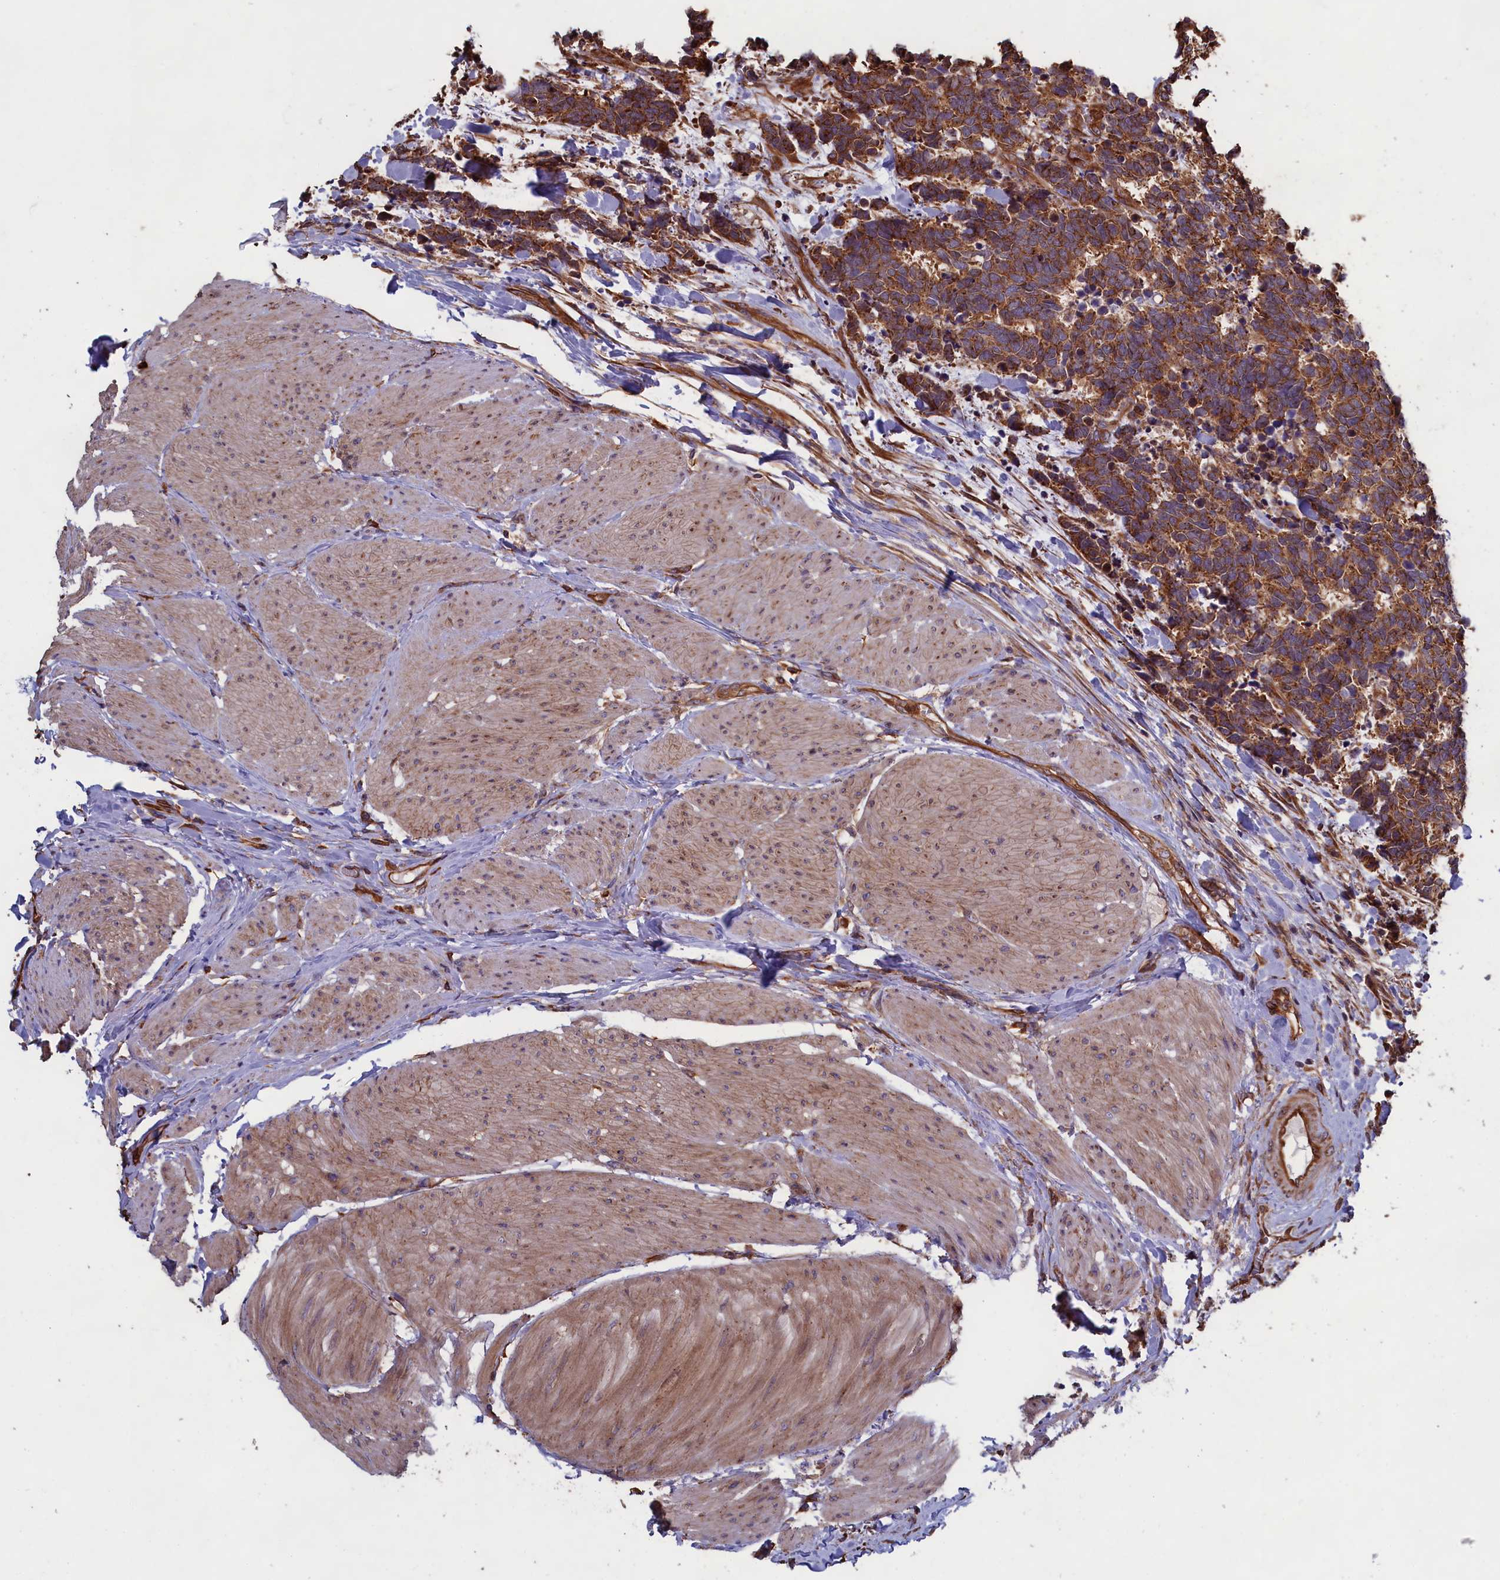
{"staining": {"intensity": "strong", "quantity": ">75%", "location": "cytoplasmic/membranous"}, "tissue": "carcinoid", "cell_type": "Tumor cells", "image_type": "cancer", "snomed": [{"axis": "morphology", "description": "Carcinoma, NOS"}, {"axis": "morphology", "description": "Carcinoid, malignant, NOS"}, {"axis": "topography", "description": "Urinary bladder"}], "caption": "Human carcinoma stained with a brown dye reveals strong cytoplasmic/membranous positive staining in approximately >75% of tumor cells.", "gene": "CCDC124", "patient": {"sex": "male", "age": 57}}